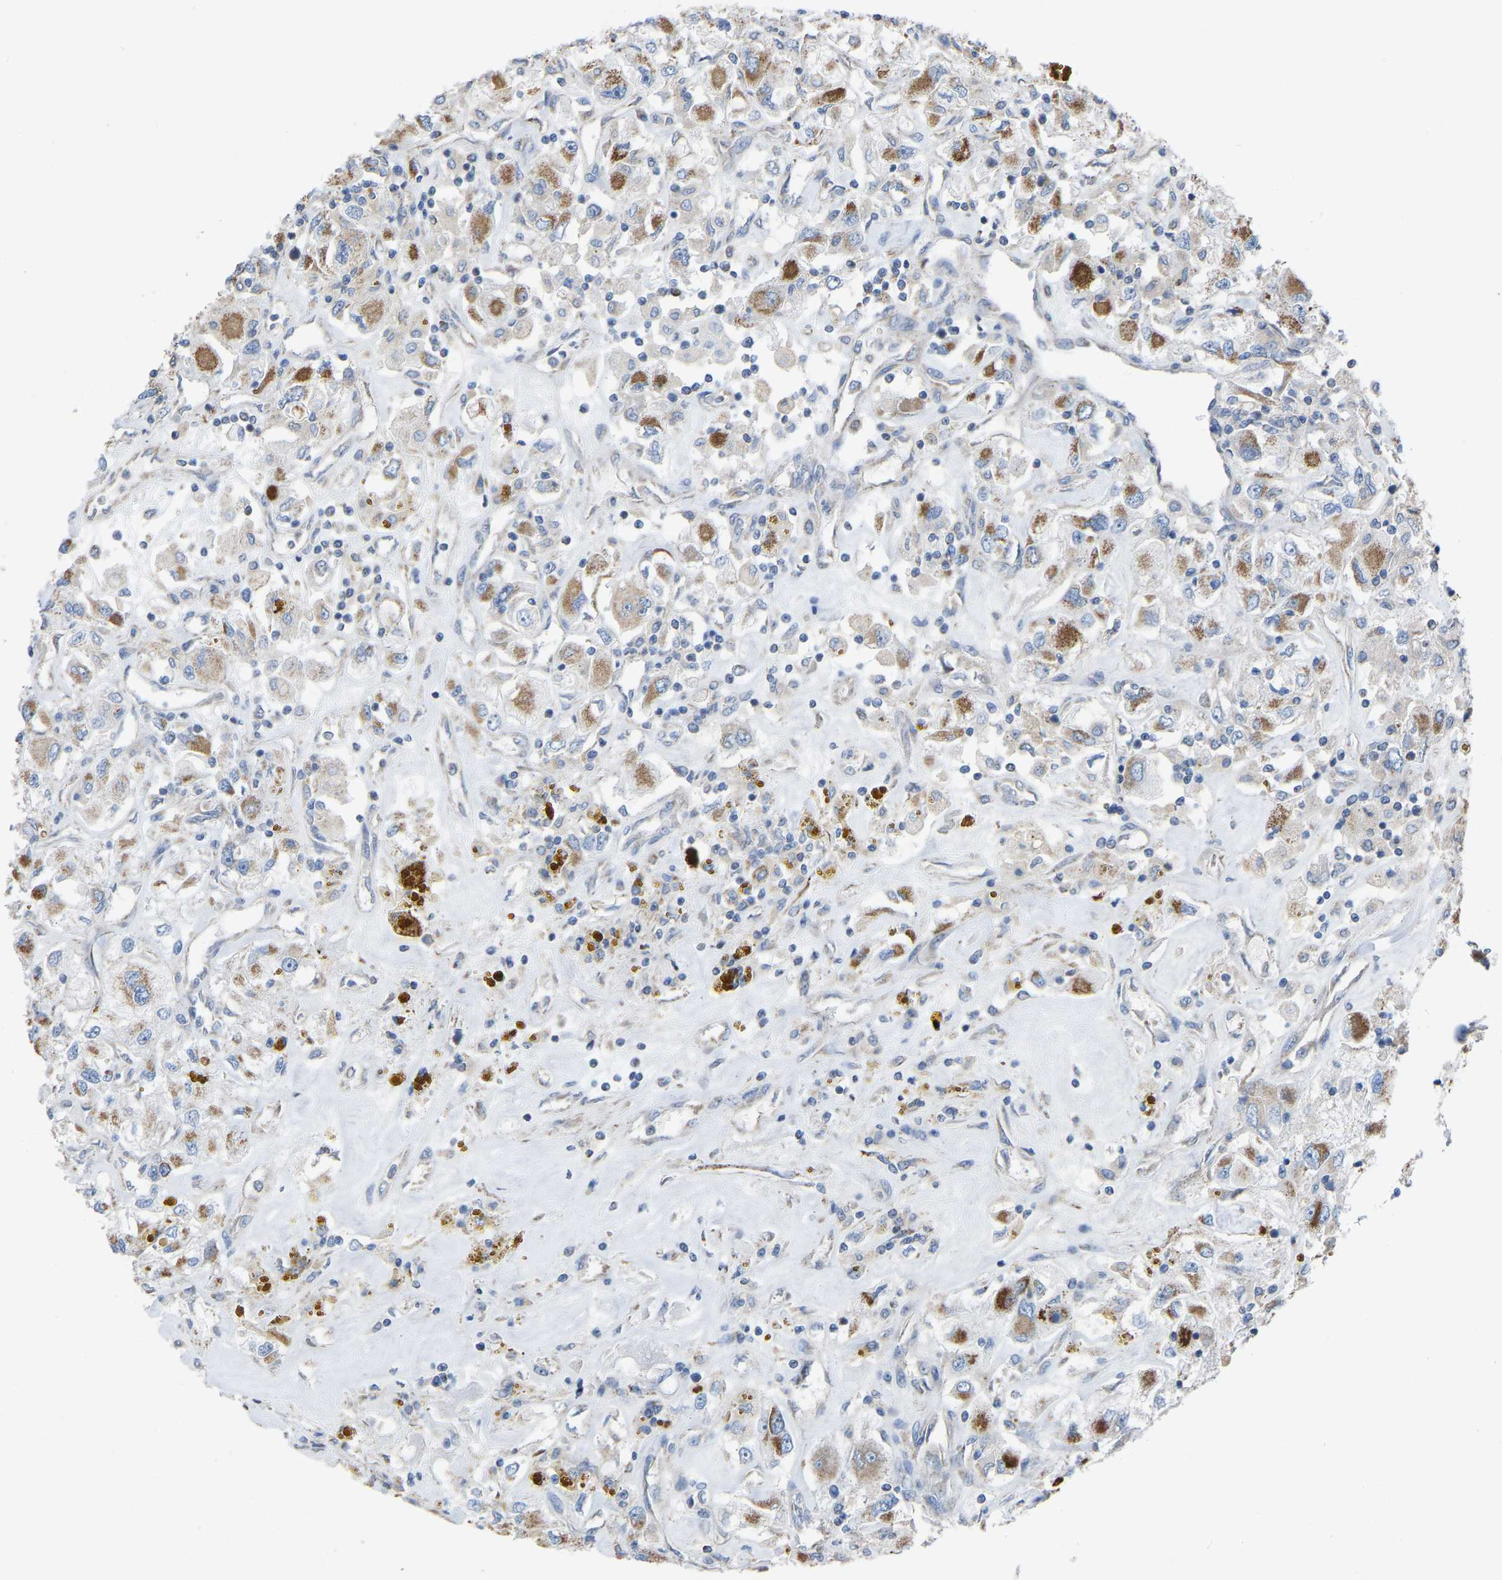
{"staining": {"intensity": "moderate", "quantity": "<25%", "location": "cytoplasmic/membranous"}, "tissue": "renal cancer", "cell_type": "Tumor cells", "image_type": "cancer", "snomed": [{"axis": "morphology", "description": "Adenocarcinoma, NOS"}, {"axis": "topography", "description": "Kidney"}], "caption": "Protein staining of renal cancer (adenocarcinoma) tissue displays moderate cytoplasmic/membranous positivity in approximately <25% of tumor cells. Nuclei are stained in blue.", "gene": "BCL10", "patient": {"sex": "female", "age": 52}}